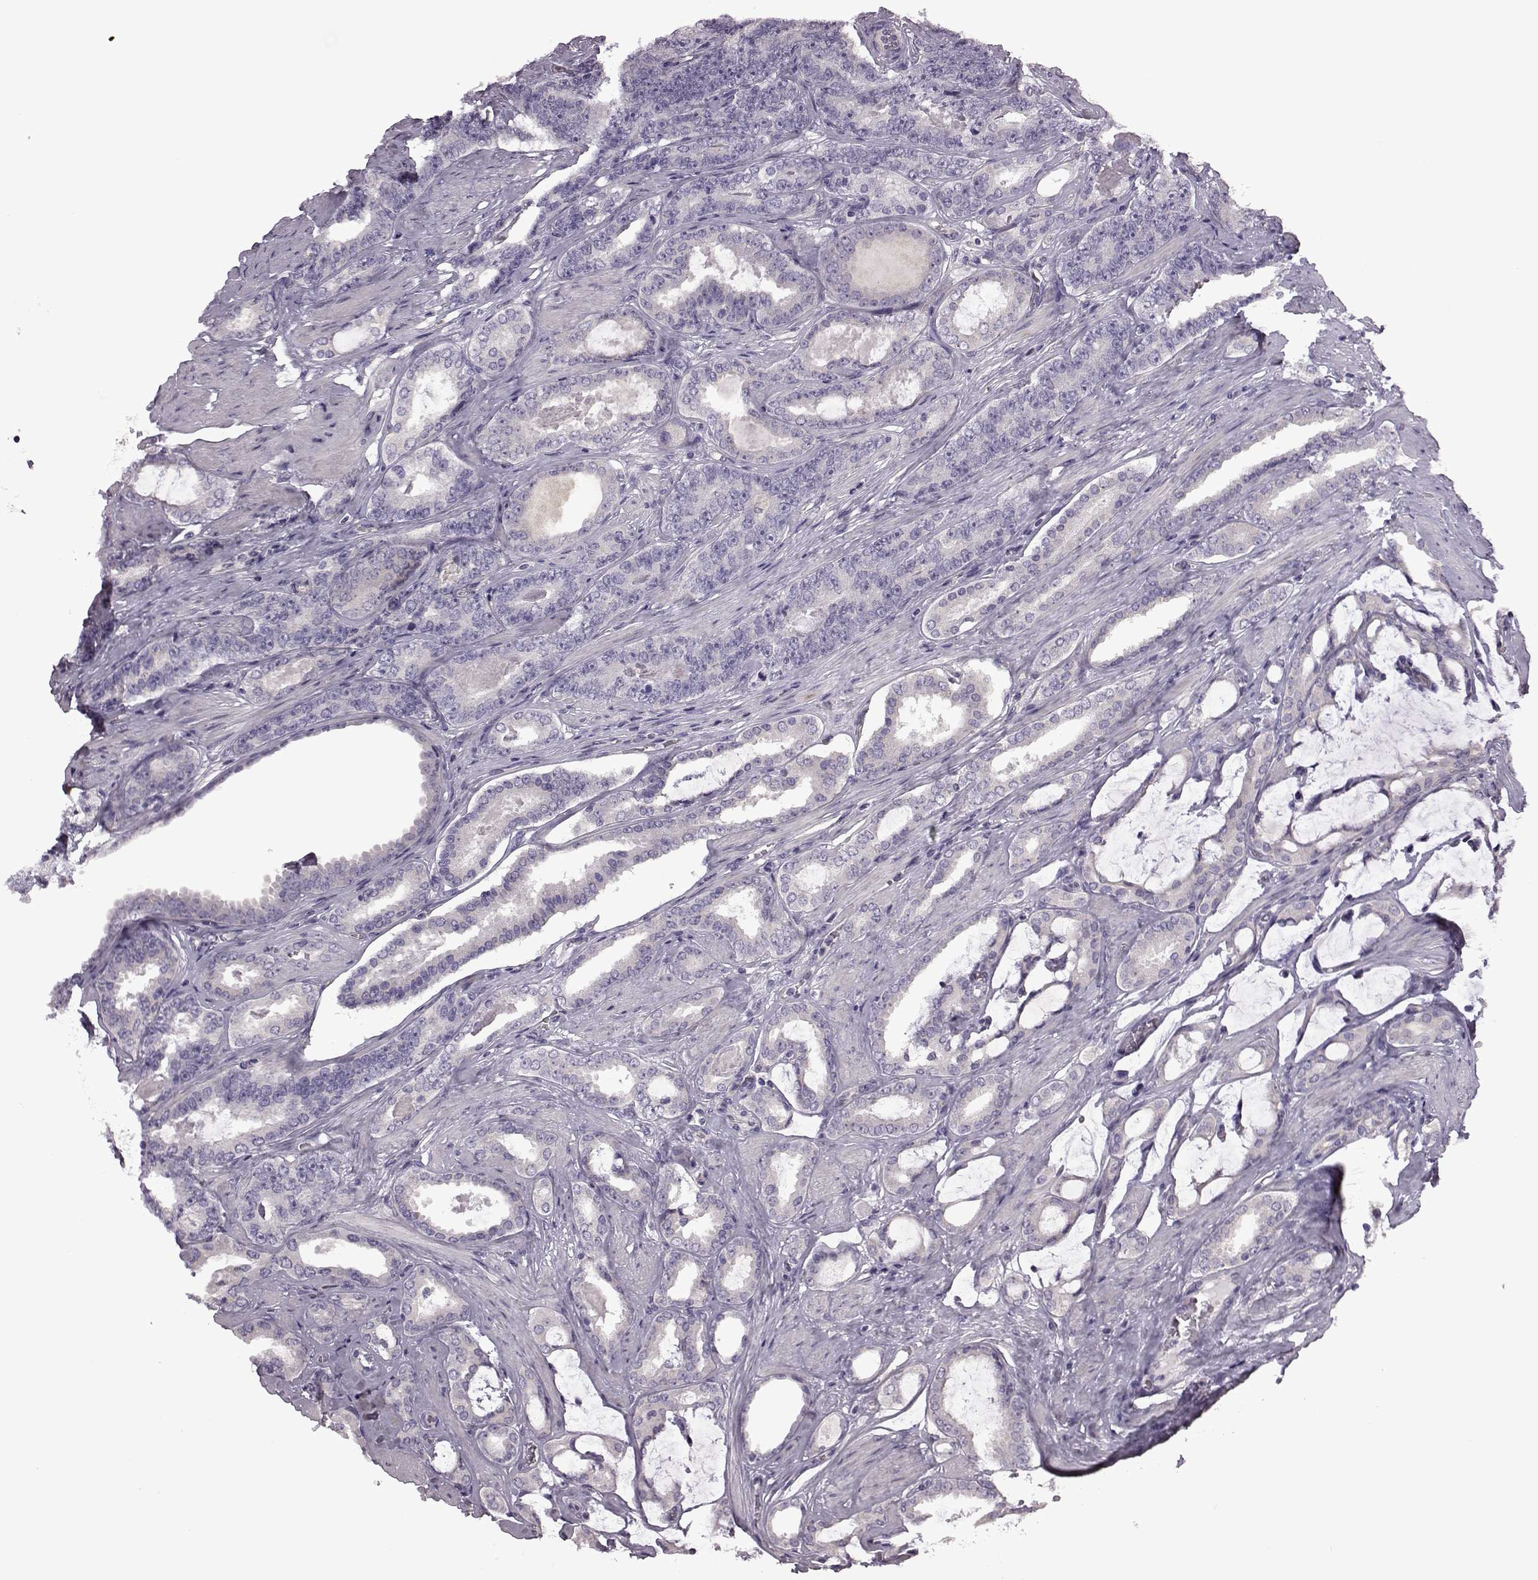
{"staining": {"intensity": "negative", "quantity": "none", "location": "none"}, "tissue": "prostate cancer", "cell_type": "Tumor cells", "image_type": "cancer", "snomed": [{"axis": "morphology", "description": "Adenocarcinoma, High grade"}, {"axis": "topography", "description": "Prostate"}], "caption": "Photomicrograph shows no protein positivity in tumor cells of prostate cancer tissue. (Brightfield microscopy of DAB IHC at high magnification).", "gene": "EDDM3B", "patient": {"sex": "male", "age": 63}}